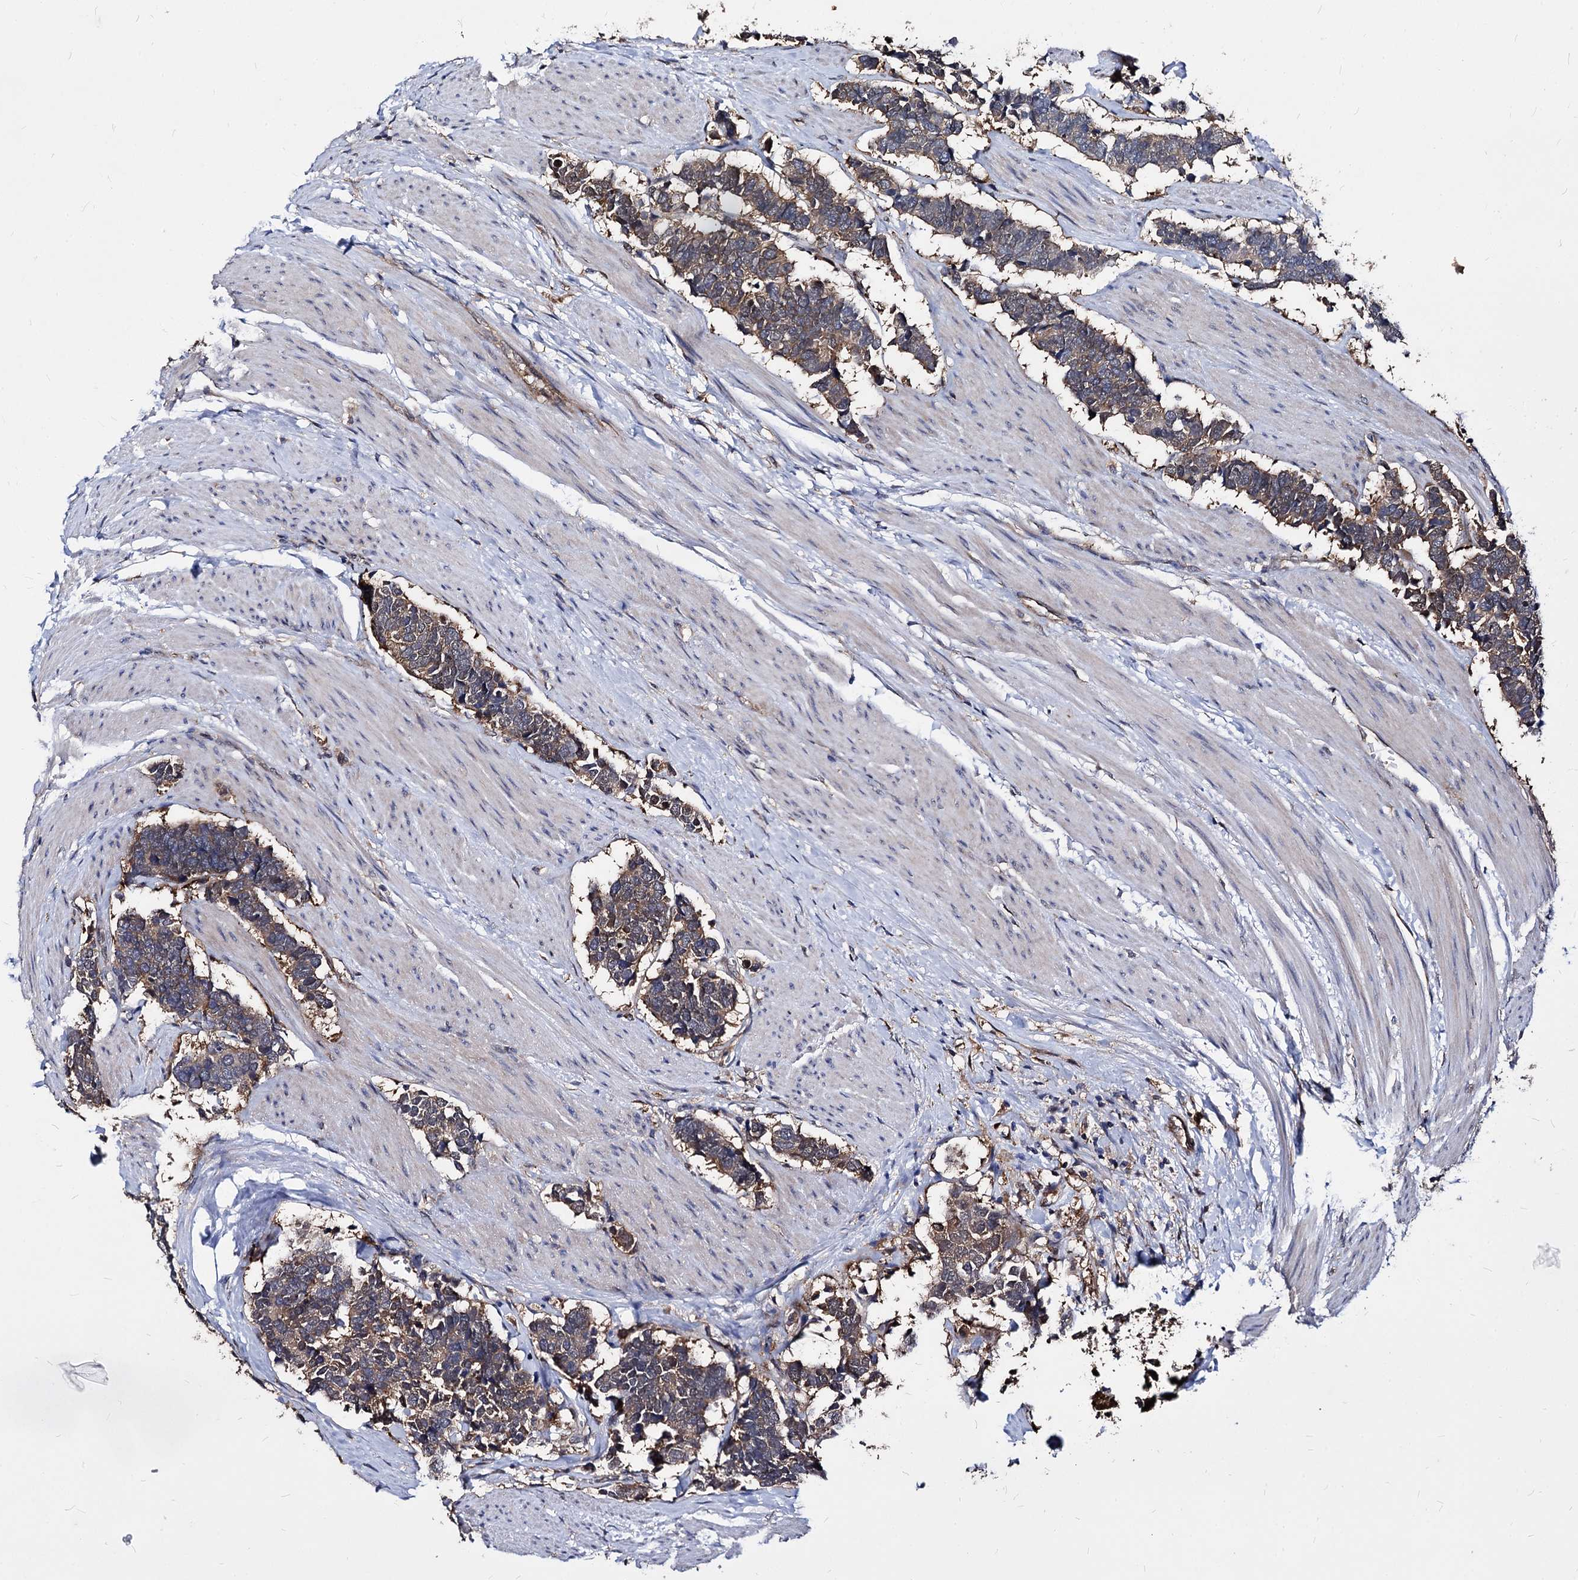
{"staining": {"intensity": "moderate", "quantity": ">75%", "location": "cytoplasmic/membranous"}, "tissue": "carcinoid", "cell_type": "Tumor cells", "image_type": "cancer", "snomed": [{"axis": "morphology", "description": "Carcinoma, NOS"}, {"axis": "morphology", "description": "Carcinoid, malignant, NOS"}, {"axis": "topography", "description": "Urinary bladder"}], "caption": "About >75% of tumor cells in carcinoid show moderate cytoplasmic/membranous protein expression as visualized by brown immunohistochemical staining.", "gene": "NME1", "patient": {"sex": "male", "age": 57}}